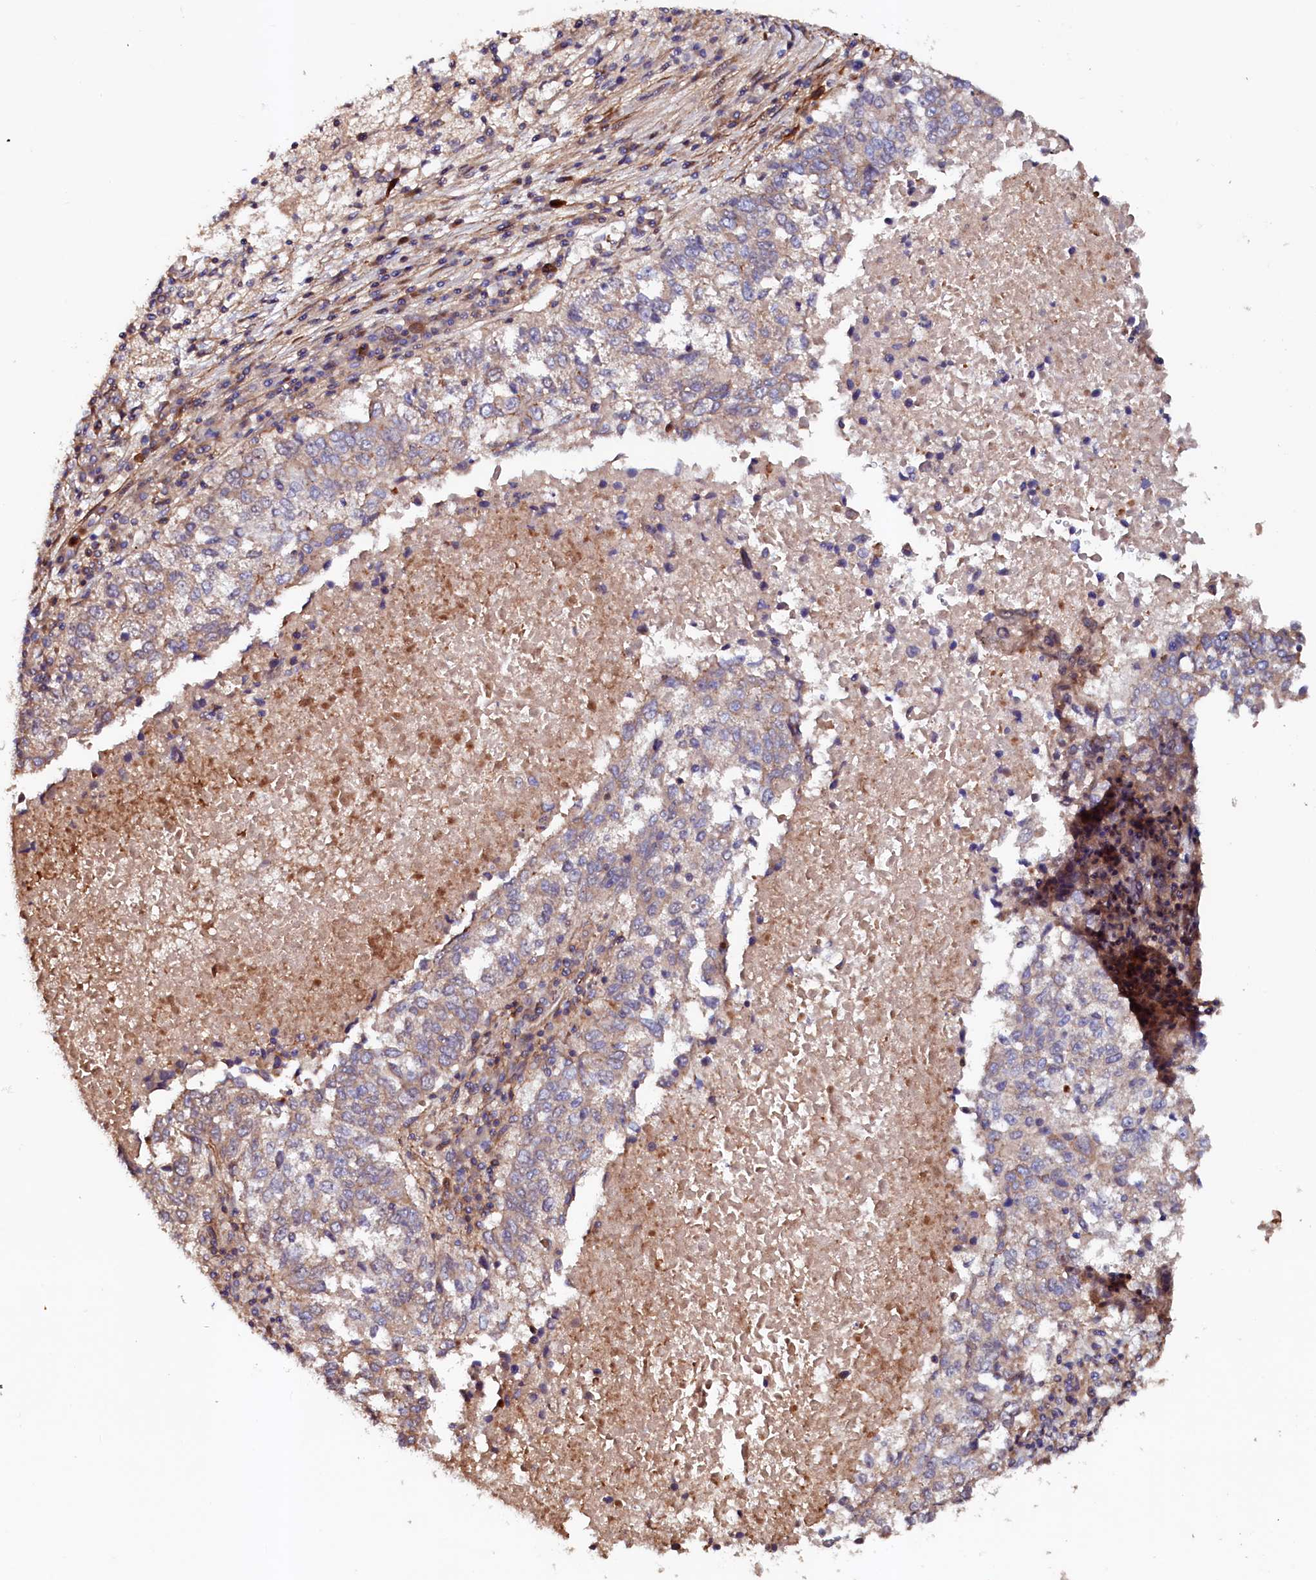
{"staining": {"intensity": "weak", "quantity": "<25%", "location": "cytoplasmic/membranous"}, "tissue": "lung cancer", "cell_type": "Tumor cells", "image_type": "cancer", "snomed": [{"axis": "morphology", "description": "Squamous cell carcinoma, NOS"}, {"axis": "topography", "description": "Lung"}], "caption": "Lung cancer was stained to show a protein in brown. There is no significant expression in tumor cells. (Stains: DAB IHC with hematoxylin counter stain, Microscopy: brightfield microscopy at high magnification).", "gene": "DUOXA1", "patient": {"sex": "male", "age": 73}}